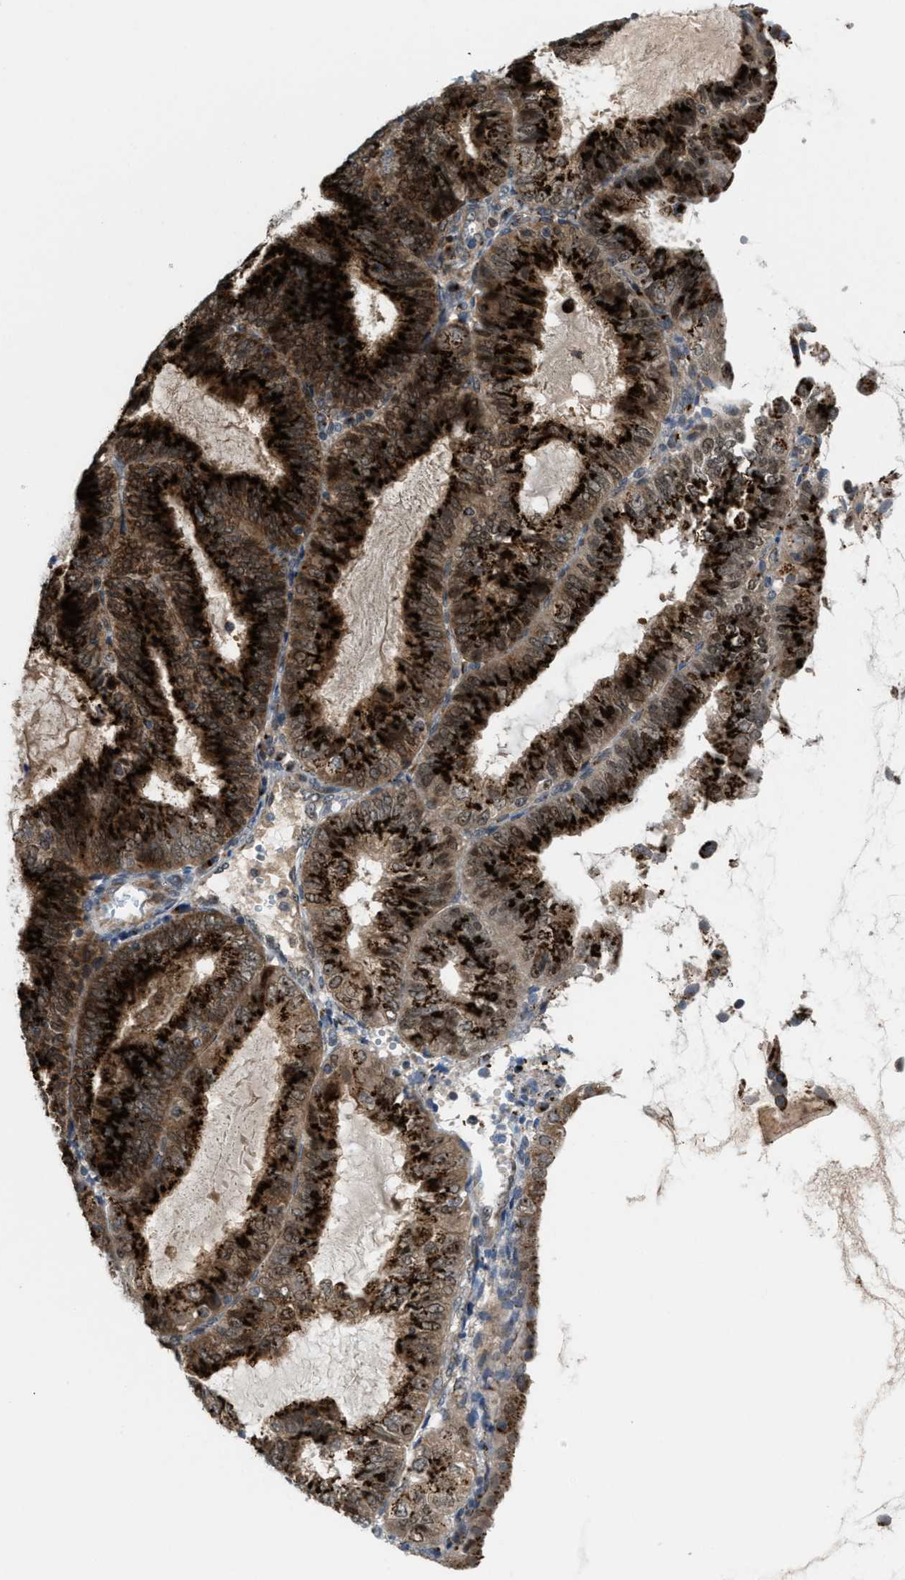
{"staining": {"intensity": "strong", "quantity": ">75%", "location": "cytoplasmic/membranous"}, "tissue": "endometrial cancer", "cell_type": "Tumor cells", "image_type": "cancer", "snomed": [{"axis": "morphology", "description": "Adenocarcinoma, NOS"}, {"axis": "topography", "description": "Endometrium"}], "caption": "There is high levels of strong cytoplasmic/membranous staining in tumor cells of endometrial adenocarcinoma, as demonstrated by immunohistochemical staining (brown color).", "gene": "SLC38A10", "patient": {"sex": "female", "age": 81}}